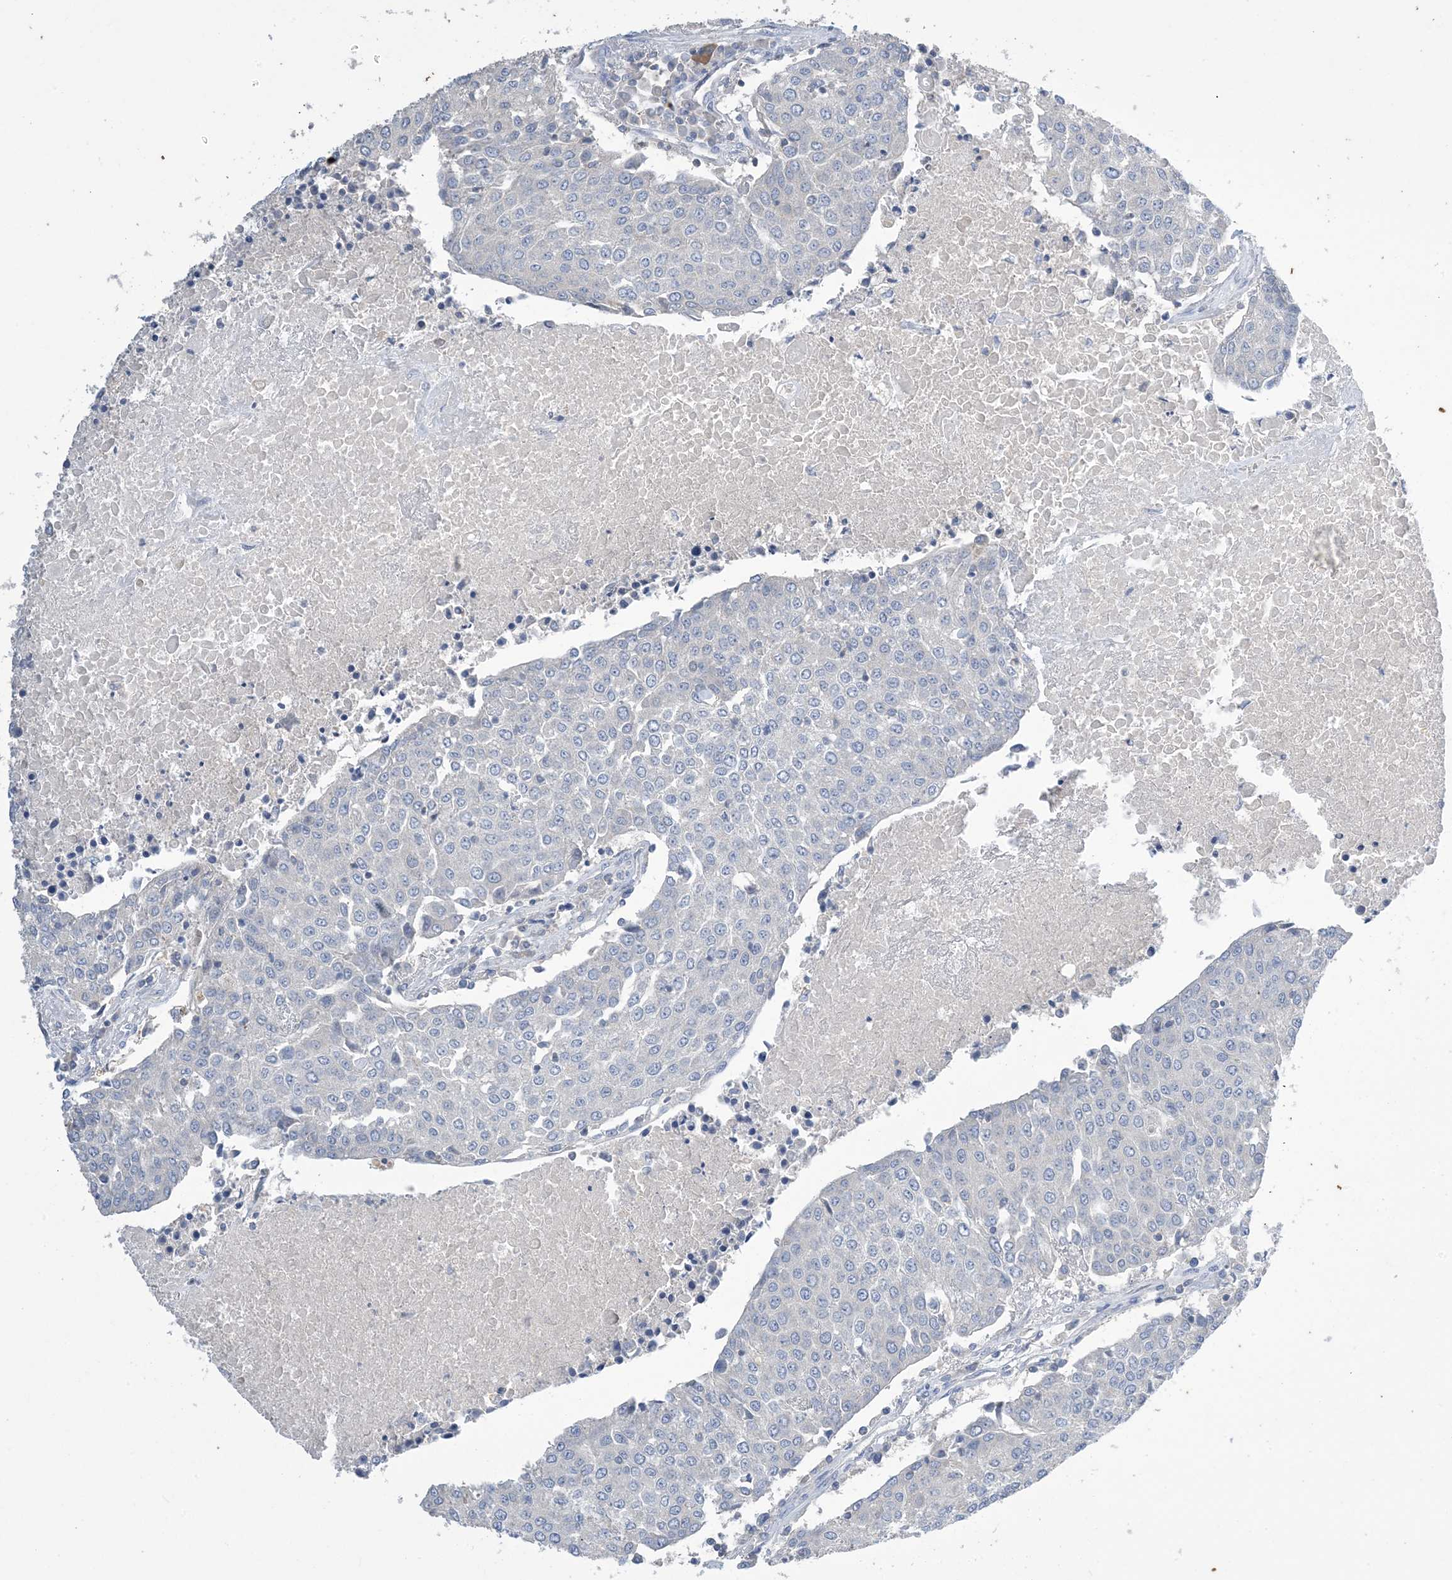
{"staining": {"intensity": "negative", "quantity": "none", "location": "none"}, "tissue": "urothelial cancer", "cell_type": "Tumor cells", "image_type": "cancer", "snomed": [{"axis": "morphology", "description": "Urothelial carcinoma, High grade"}, {"axis": "topography", "description": "Urinary bladder"}], "caption": "This is a photomicrograph of immunohistochemistry (IHC) staining of urothelial cancer, which shows no expression in tumor cells. (Stains: DAB immunohistochemistry (IHC) with hematoxylin counter stain, Microscopy: brightfield microscopy at high magnification).", "gene": "KPRP", "patient": {"sex": "female", "age": 85}}